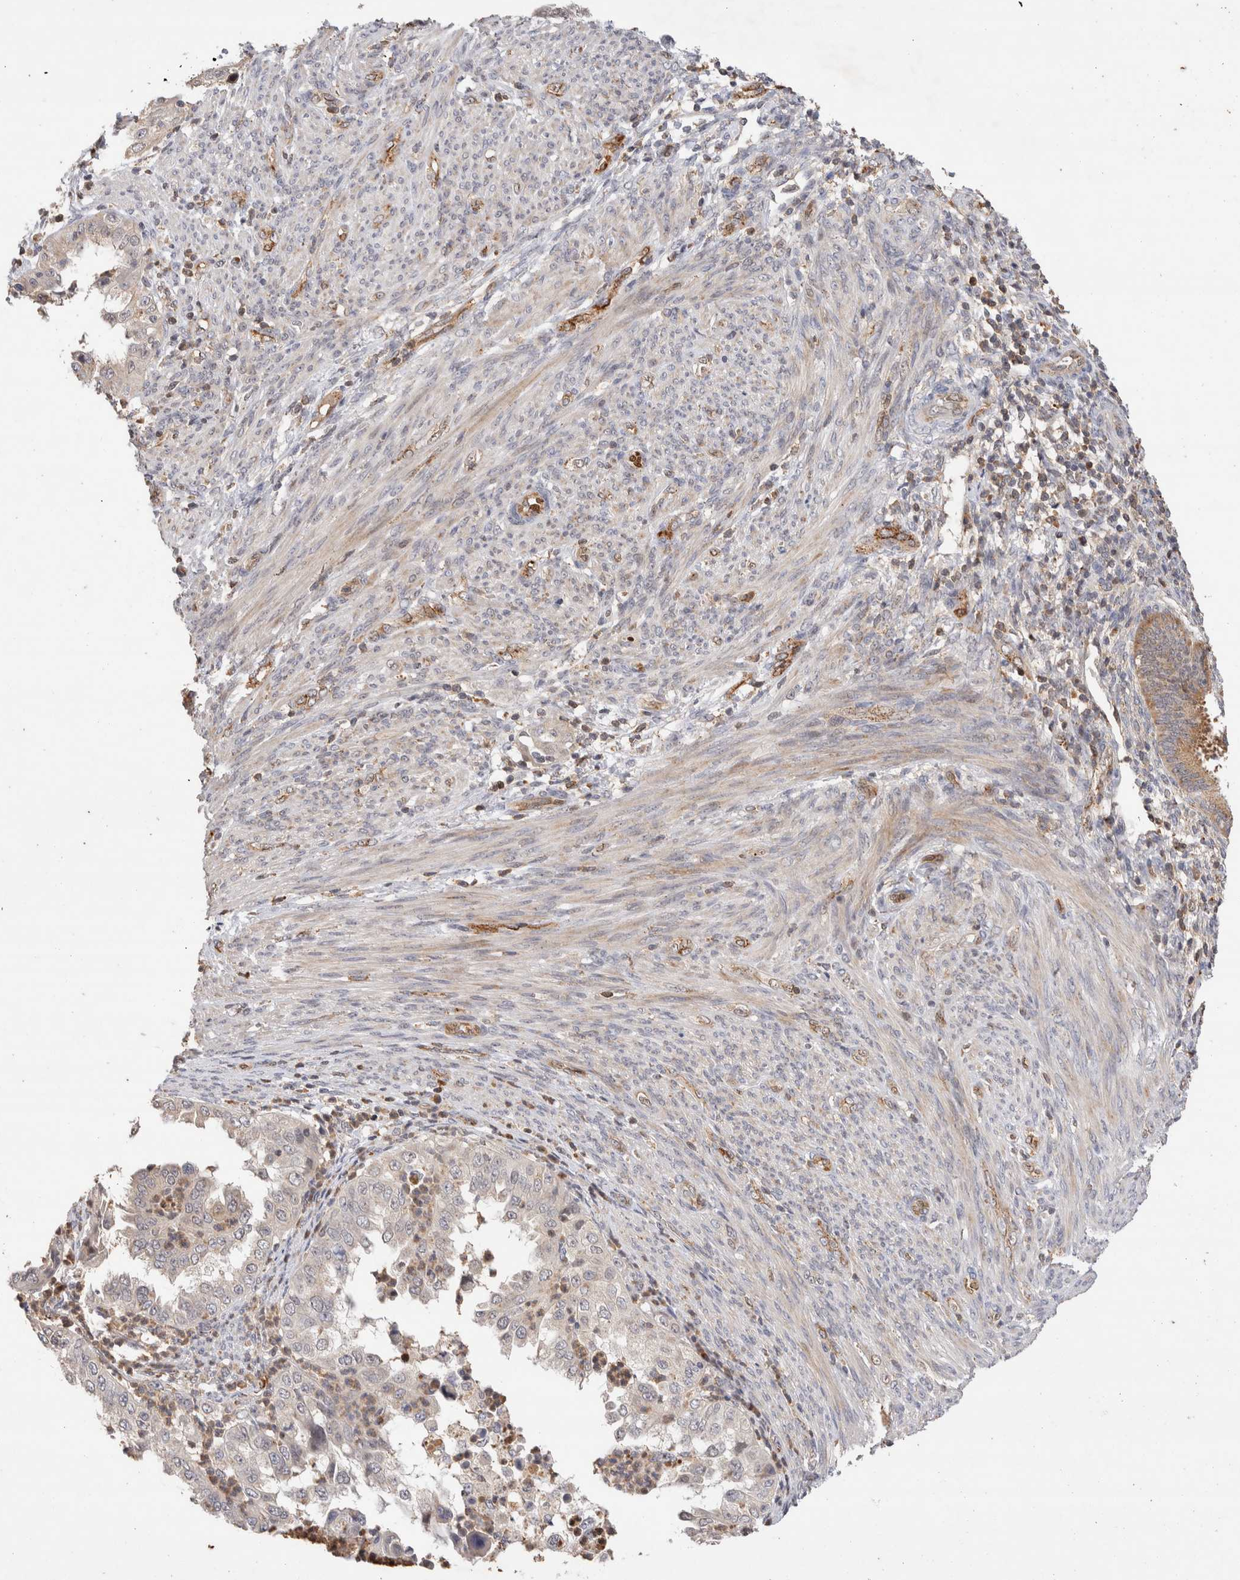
{"staining": {"intensity": "negative", "quantity": "none", "location": "none"}, "tissue": "endometrial cancer", "cell_type": "Tumor cells", "image_type": "cancer", "snomed": [{"axis": "morphology", "description": "Adenocarcinoma, NOS"}, {"axis": "topography", "description": "Endometrium"}], "caption": "A high-resolution photomicrograph shows immunohistochemistry (IHC) staining of endometrial cancer (adenocarcinoma), which reveals no significant staining in tumor cells.", "gene": "NSMAF", "patient": {"sex": "female", "age": 85}}